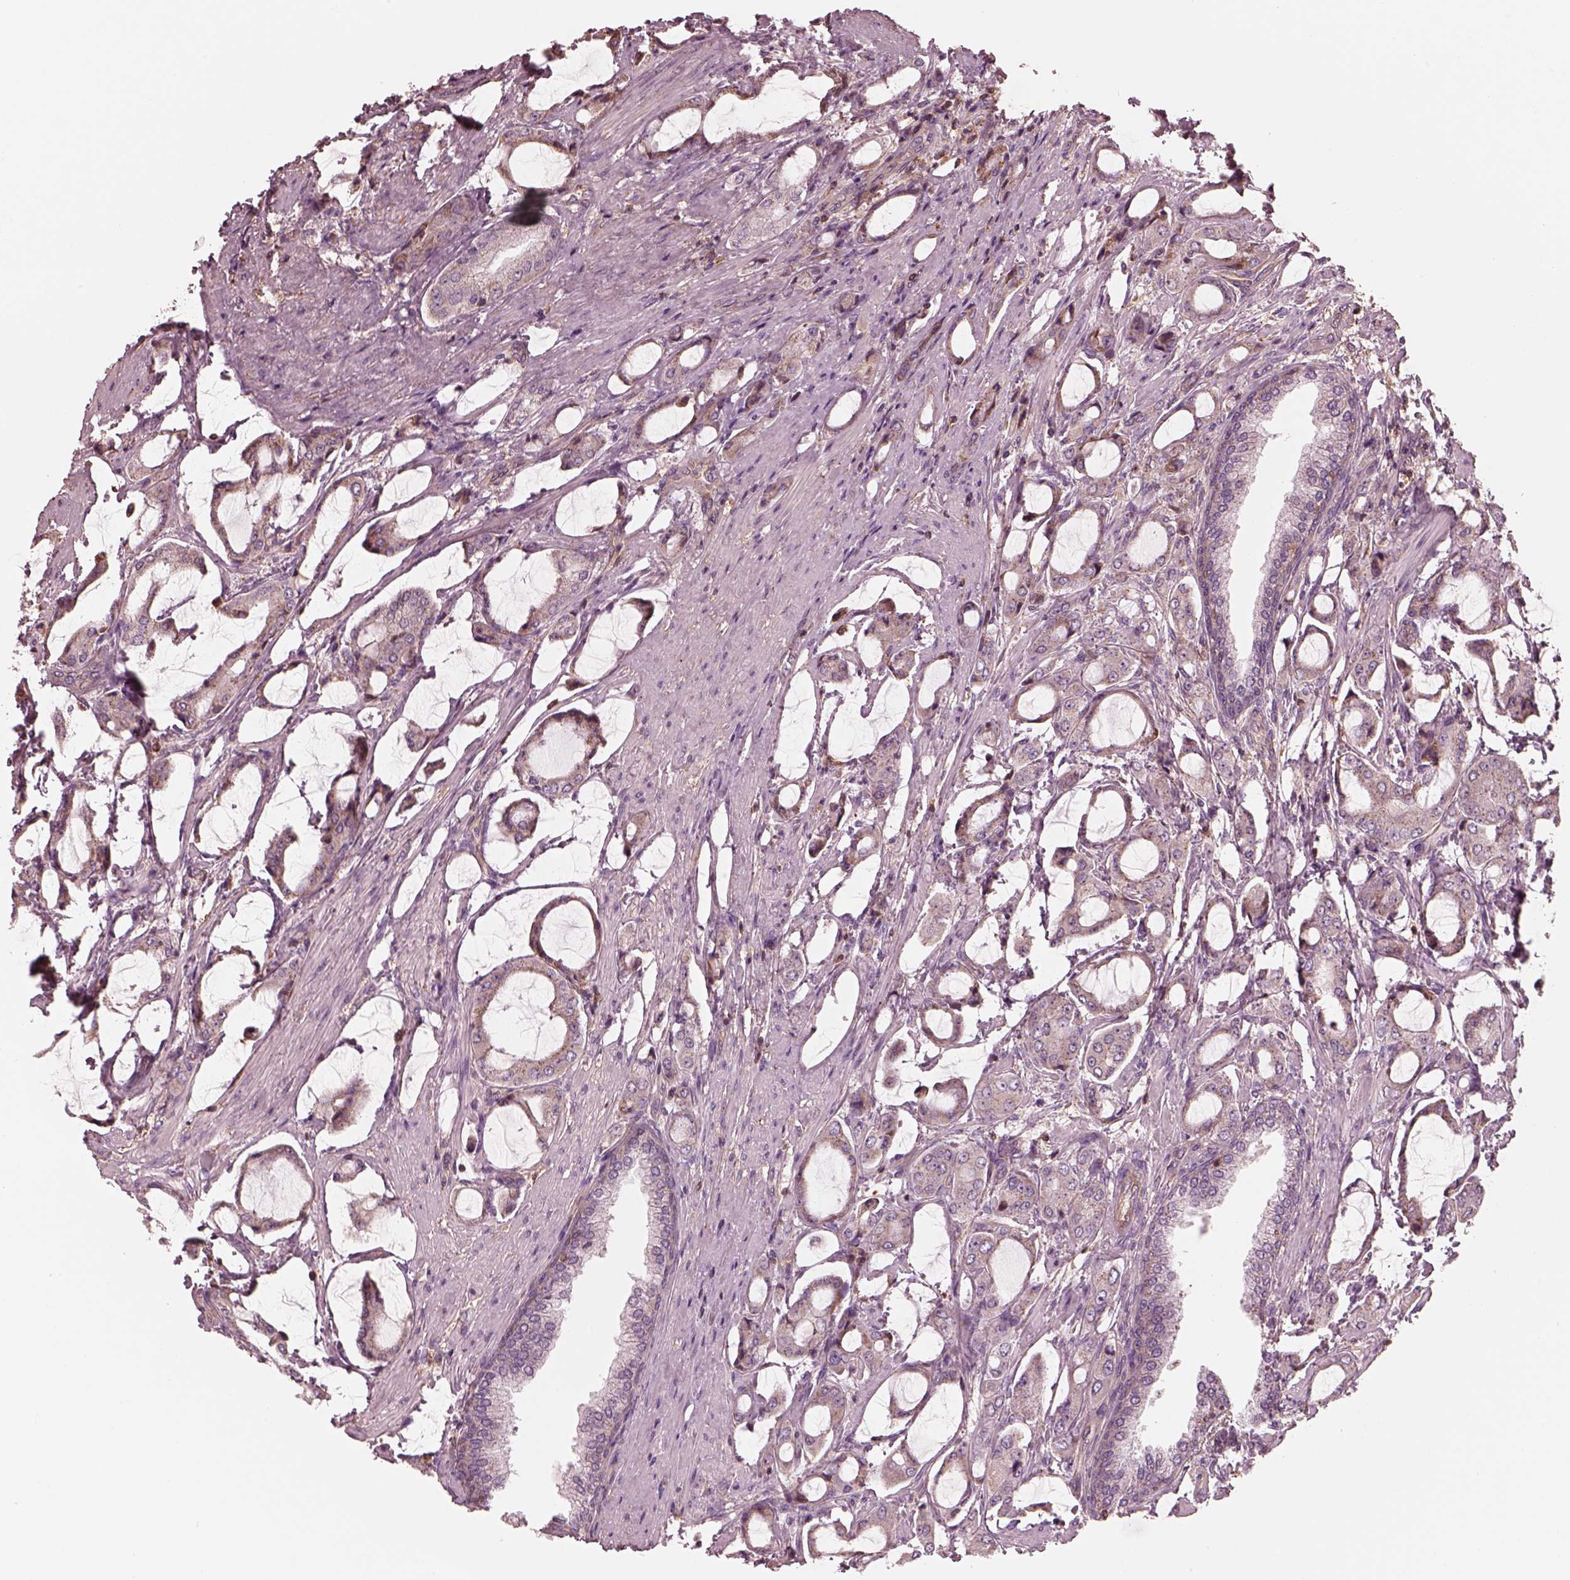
{"staining": {"intensity": "weak", "quantity": ">75%", "location": "cytoplasmic/membranous"}, "tissue": "prostate cancer", "cell_type": "Tumor cells", "image_type": "cancer", "snomed": [{"axis": "morphology", "description": "Adenocarcinoma, NOS"}, {"axis": "topography", "description": "Prostate"}], "caption": "Brown immunohistochemical staining in human adenocarcinoma (prostate) exhibits weak cytoplasmic/membranous expression in about >75% of tumor cells.", "gene": "STK33", "patient": {"sex": "male", "age": 63}}